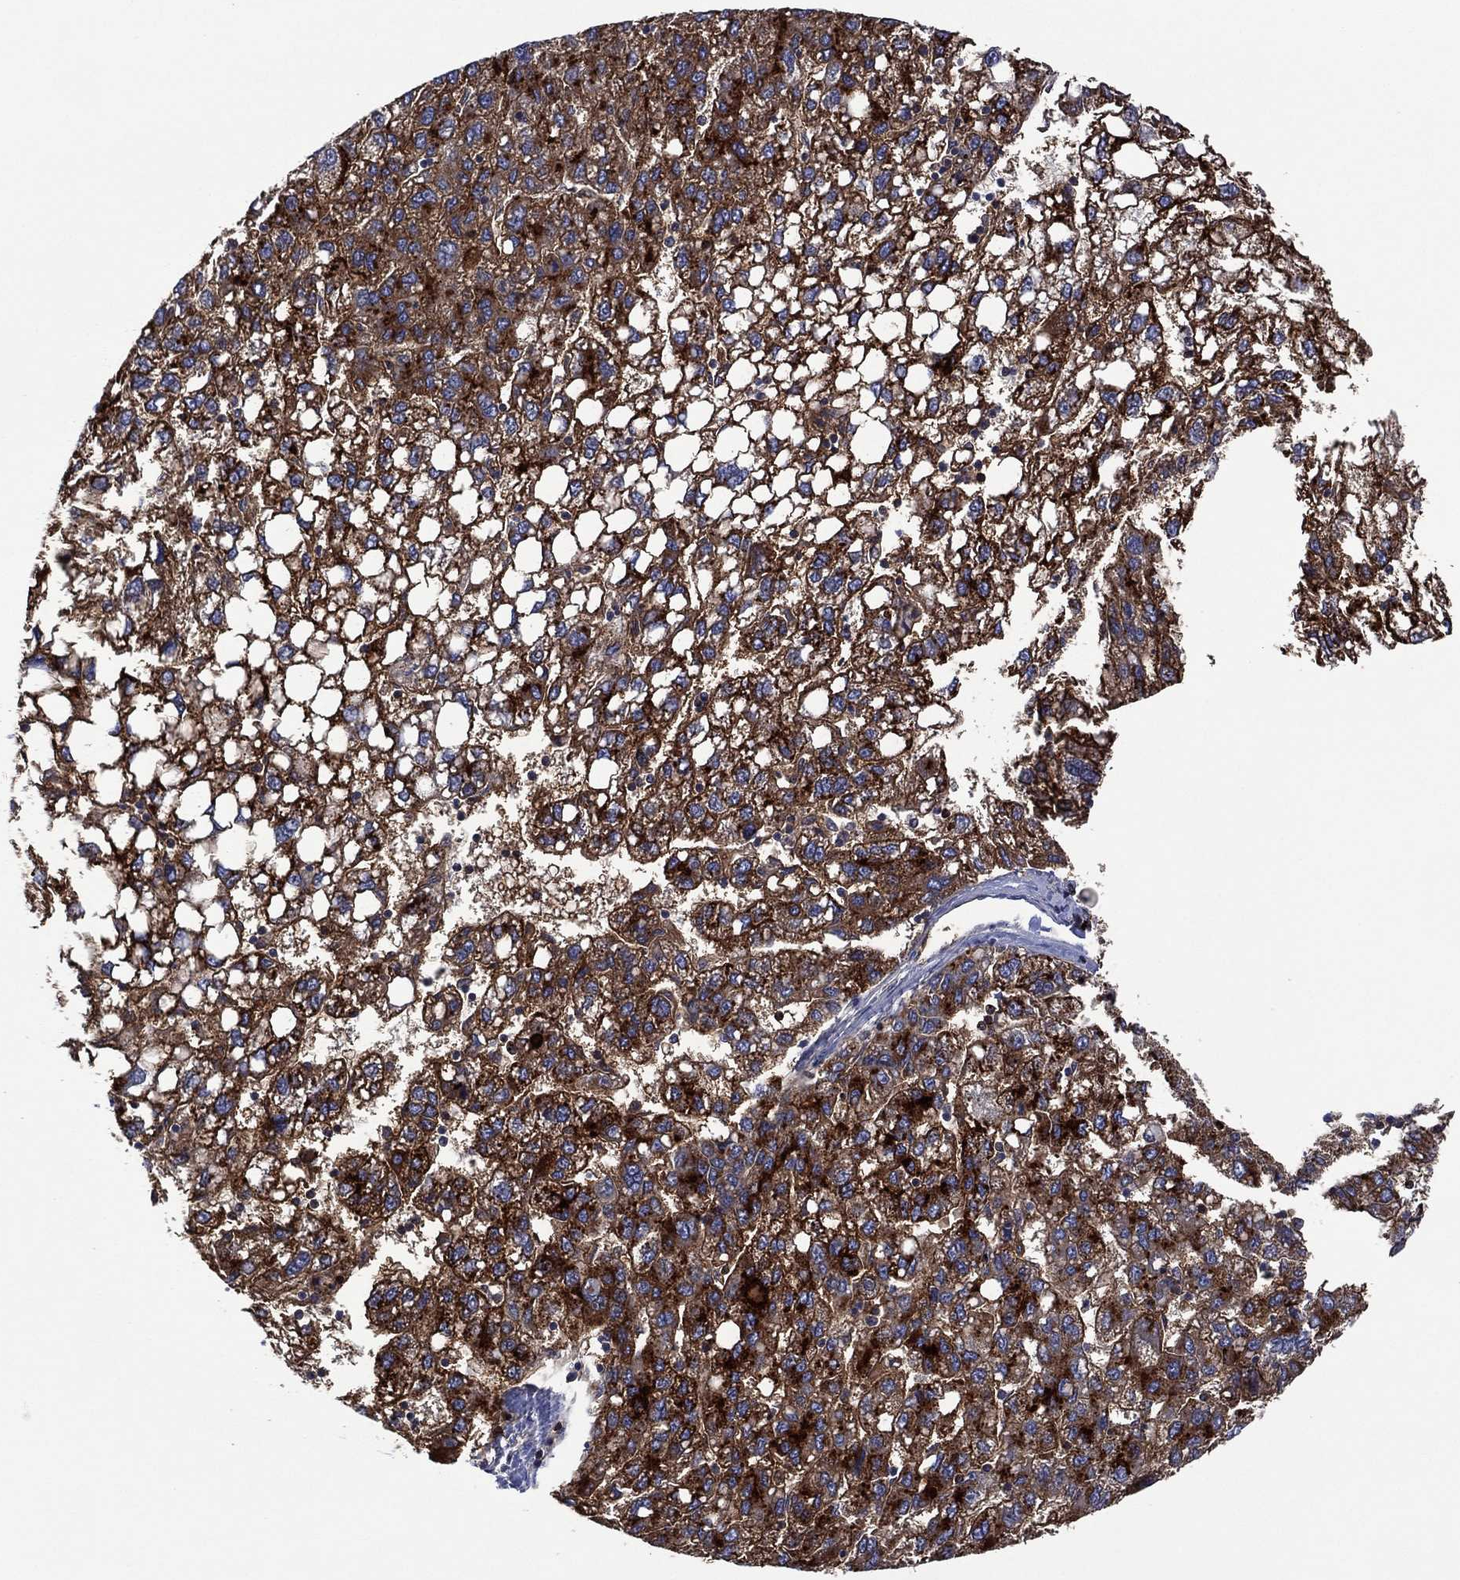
{"staining": {"intensity": "strong", "quantity": "25%-75%", "location": "cytoplasmic/membranous"}, "tissue": "liver cancer", "cell_type": "Tumor cells", "image_type": "cancer", "snomed": [{"axis": "morphology", "description": "Carcinoma, Hepatocellular, NOS"}, {"axis": "topography", "description": "Liver"}], "caption": "The histopathology image exhibits staining of liver hepatocellular carcinoma, revealing strong cytoplasmic/membranous protein staining (brown color) within tumor cells. The staining was performed using DAB (3,3'-diaminobenzidine) to visualize the protein expression in brown, while the nuclei were stained in blue with hematoxylin (Magnification: 20x).", "gene": "DPP4", "patient": {"sex": "female", "age": 82}}